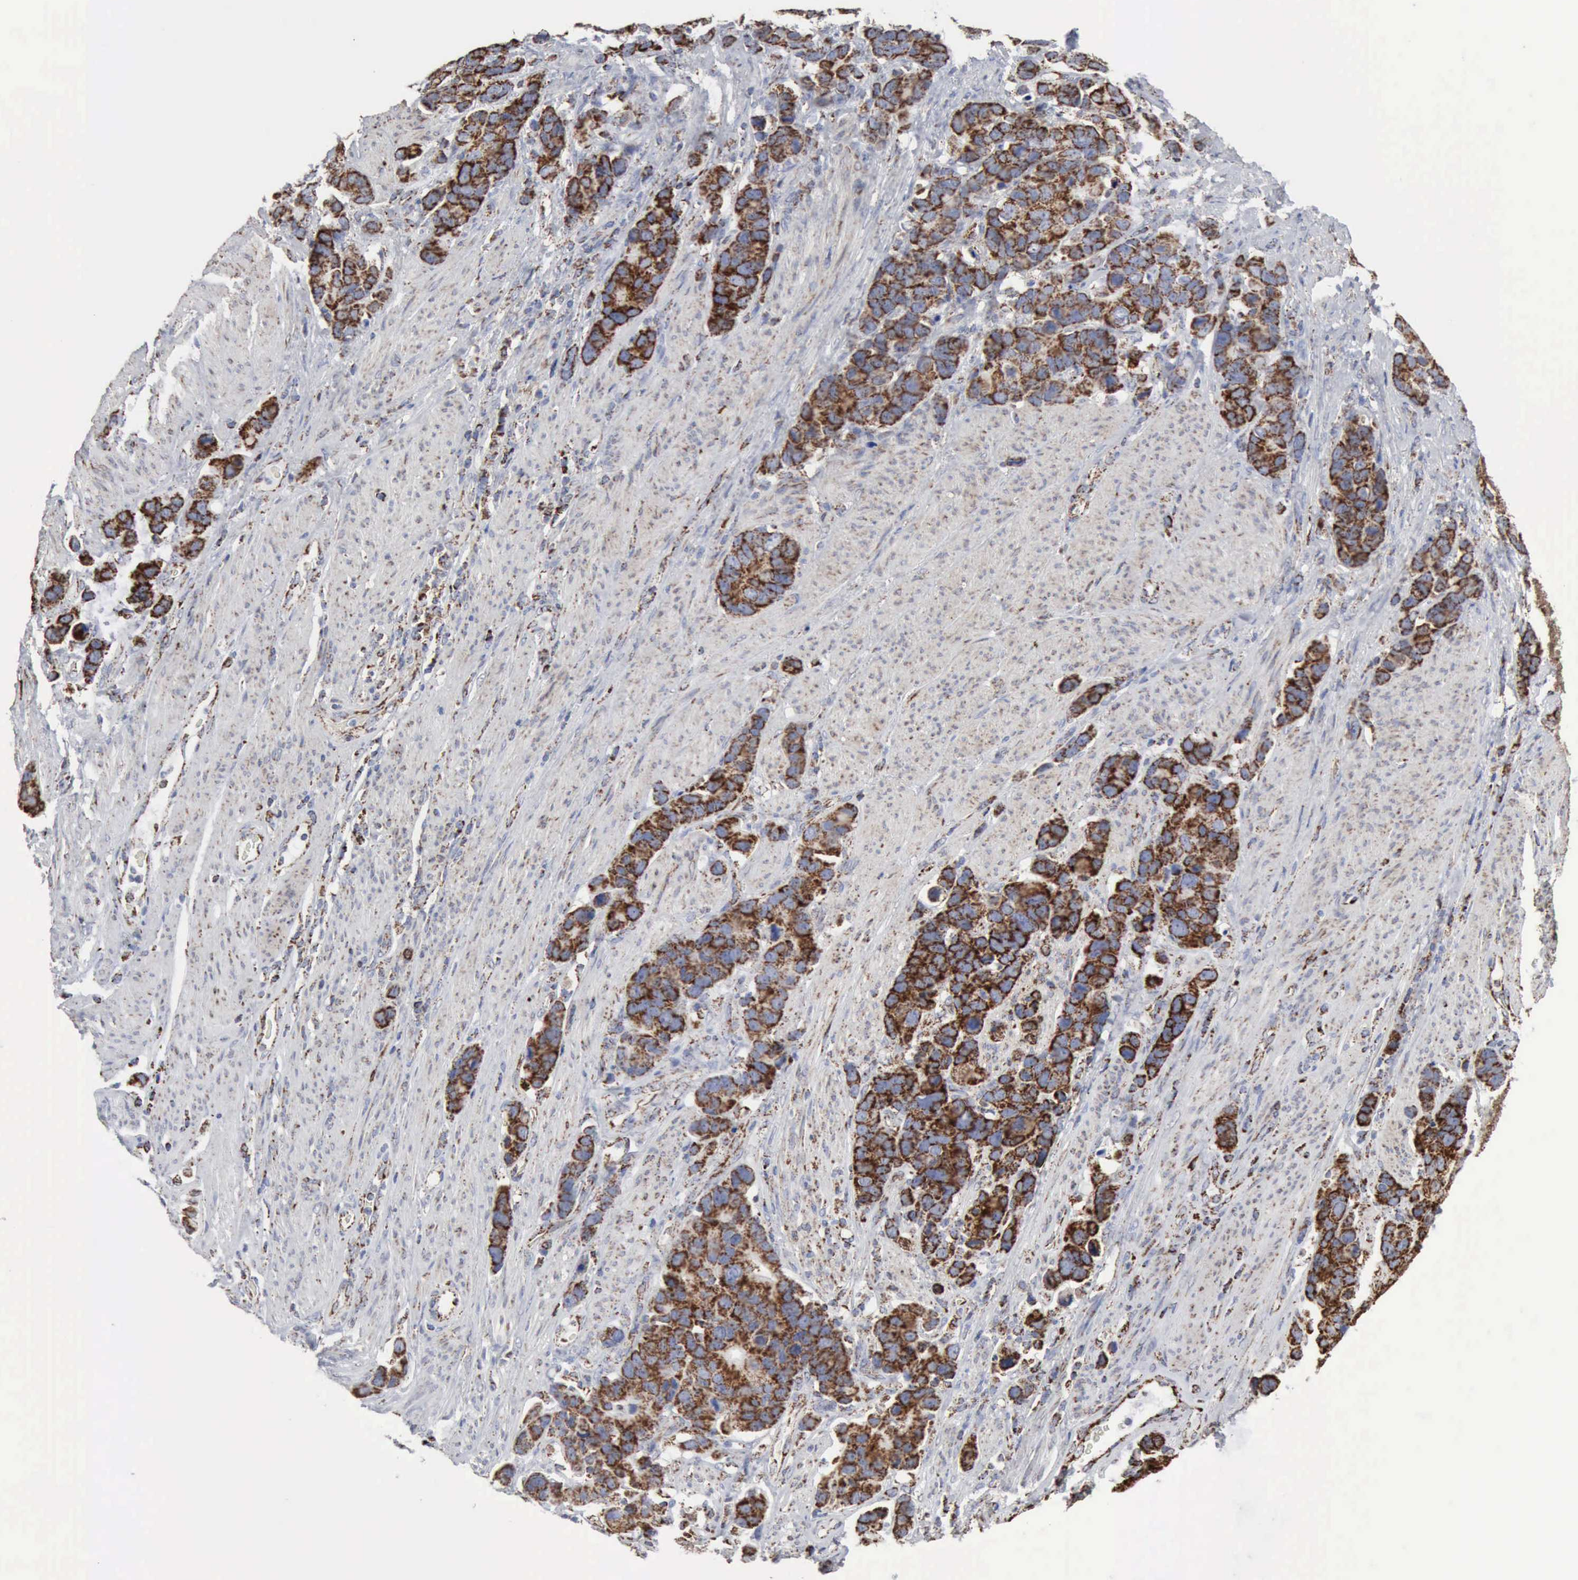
{"staining": {"intensity": "strong", "quantity": ">75%", "location": "cytoplasmic/membranous"}, "tissue": "stomach cancer", "cell_type": "Tumor cells", "image_type": "cancer", "snomed": [{"axis": "morphology", "description": "Adenocarcinoma, NOS"}, {"axis": "topography", "description": "Stomach, upper"}], "caption": "Immunohistochemistry photomicrograph of adenocarcinoma (stomach) stained for a protein (brown), which exhibits high levels of strong cytoplasmic/membranous expression in about >75% of tumor cells.", "gene": "ACO2", "patient": {"sex": "male", "age": 71}}